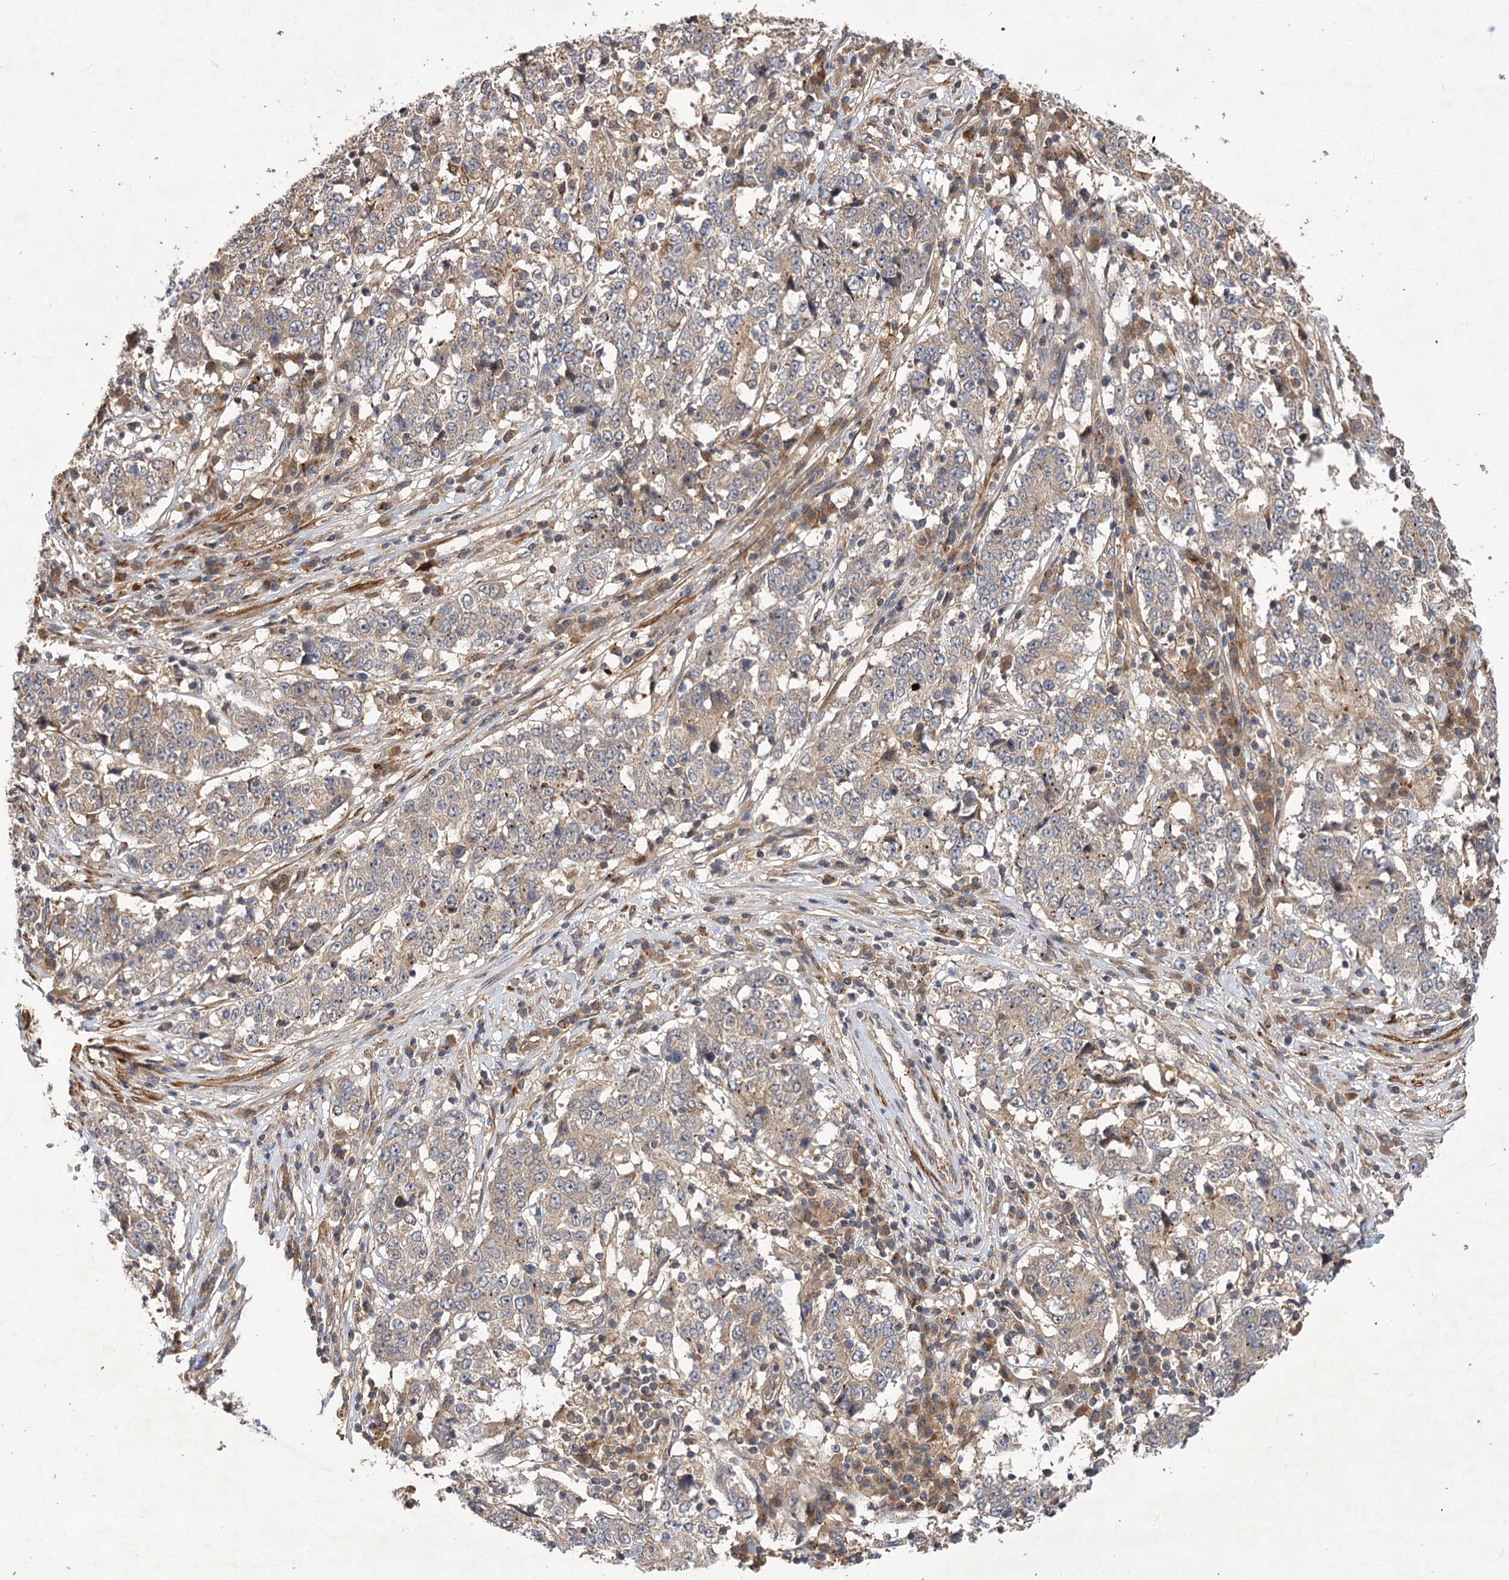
{"staining": {"intensity": "weak", "quantity": "25%-75%", "location": "cytoplasmic/membranous"}, "tissue": "stomach cancer", "cell_type": "Tumor cells", "image_type": "cancer", "snomed": [{"axis": "morphology", "description": "Adenocarcinoma, NOS"}, {"axis": "topography", "description": "Stomach"}], "caption": "Stomach adenocarcinoma stained for a protein (brown) displays weak cytoplasmic/membranous positive staining in about 25%-75% of tumor cells.", "gene": "FBXW8", "patient": {"sex": "male", "age": 59}}